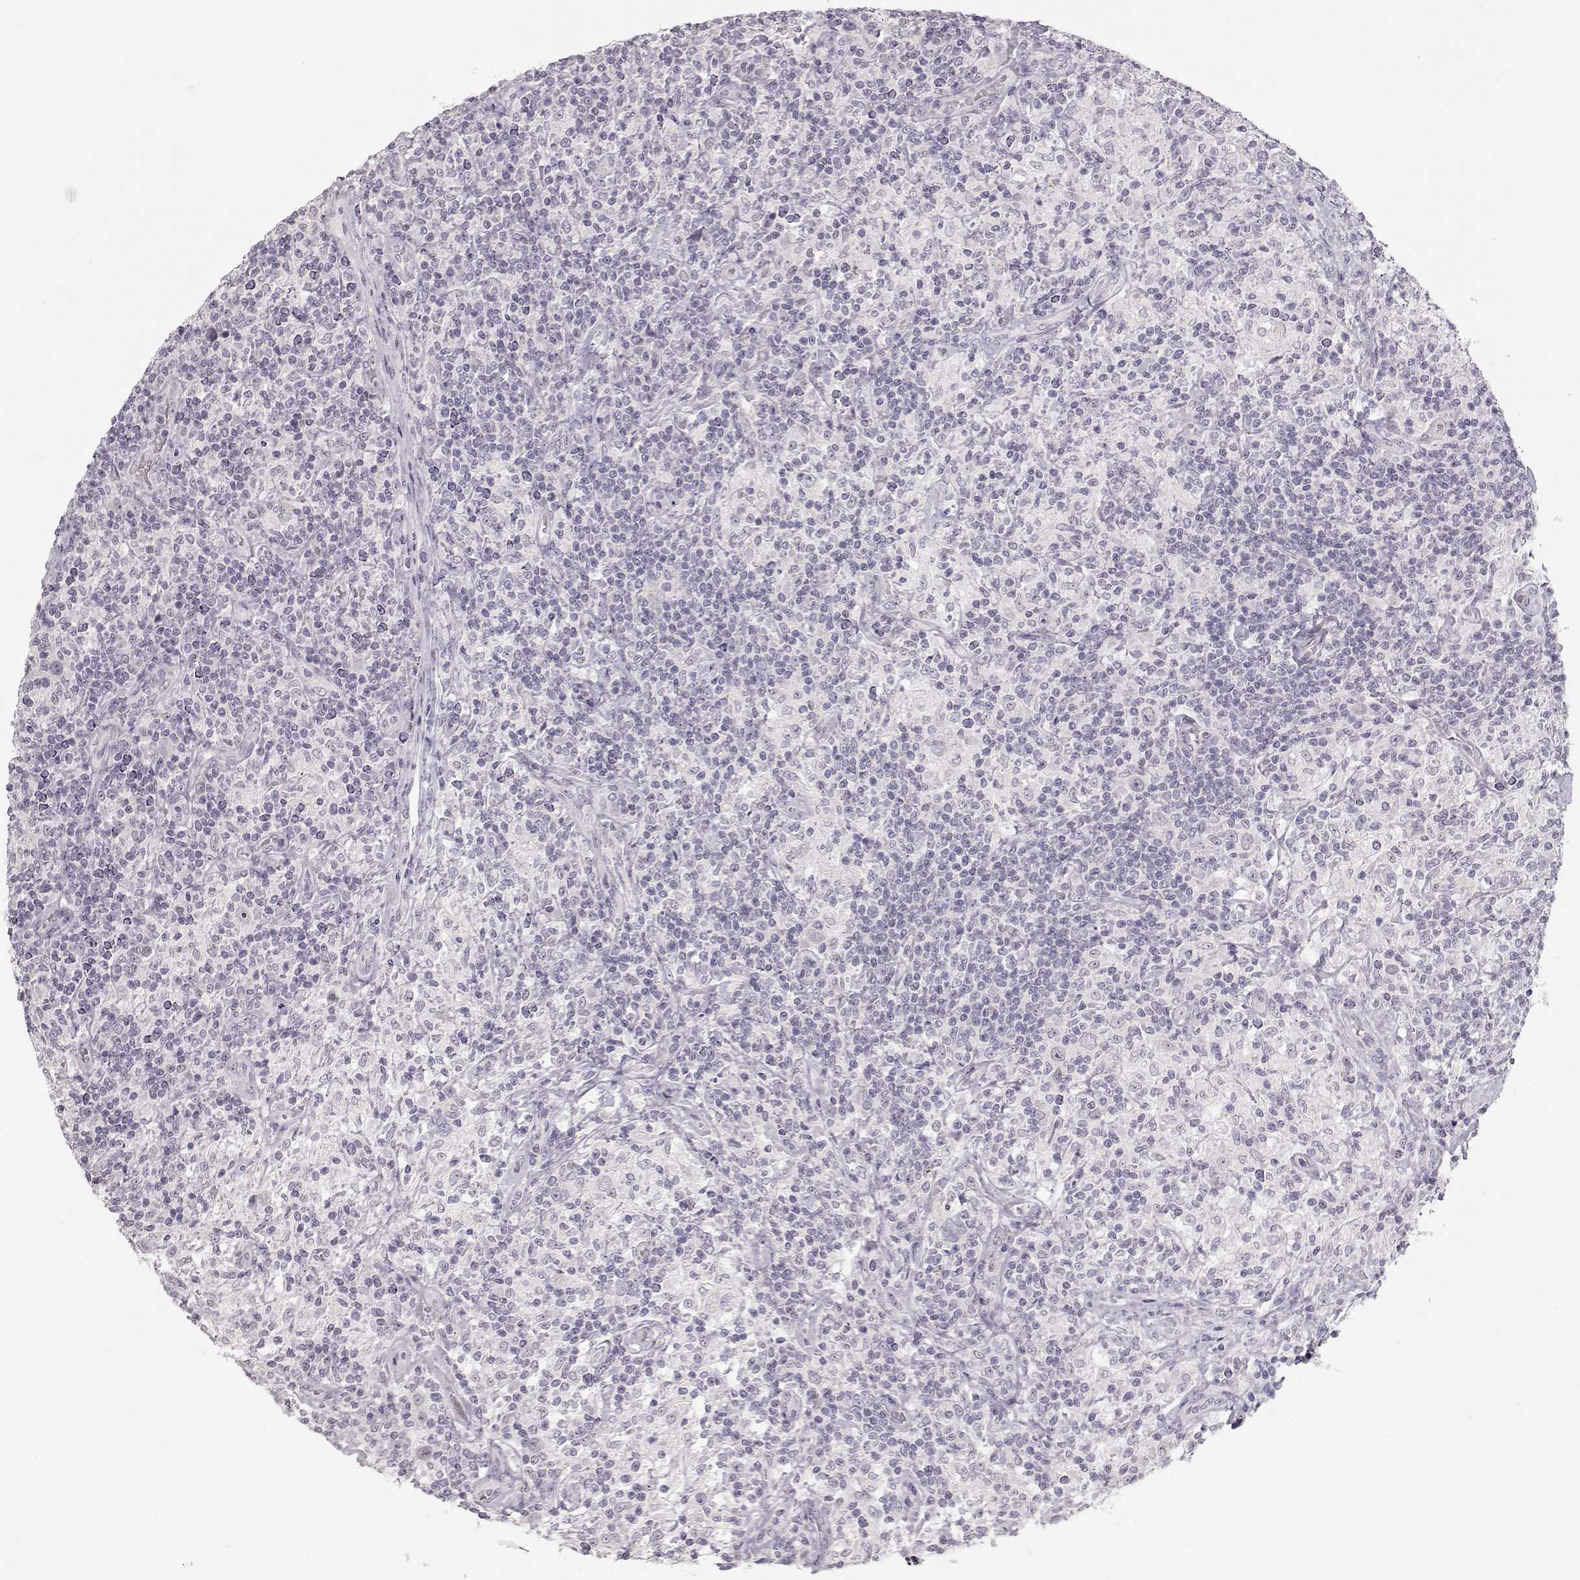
{"staining": {"intensity": "negative", "quantity": "none", "location": "none"}, "tissue": "lymphoma", "cell_type": "Tumor cells", "image_type": "cancer", "snomed": [{"axis": "morphology", "description": "Hodgkin's disease, NOS"}, {"axis": "topography", "description": "Lymph node"}], "caption": "High magnification brightfield microscopy of lymphoma stained with DAB (3,3'-diaminobenzidine) (brown) and counterstained with hematoxylin (blue): tumor cells show no significant expression. The staining is performed using DAB (3,3'-diaminobenzidine) brown chromogen with nuclei counter-stained in using hematoxylin.", "gene": "FAM205A", "patient": {"sex": "male", "age": 70}}